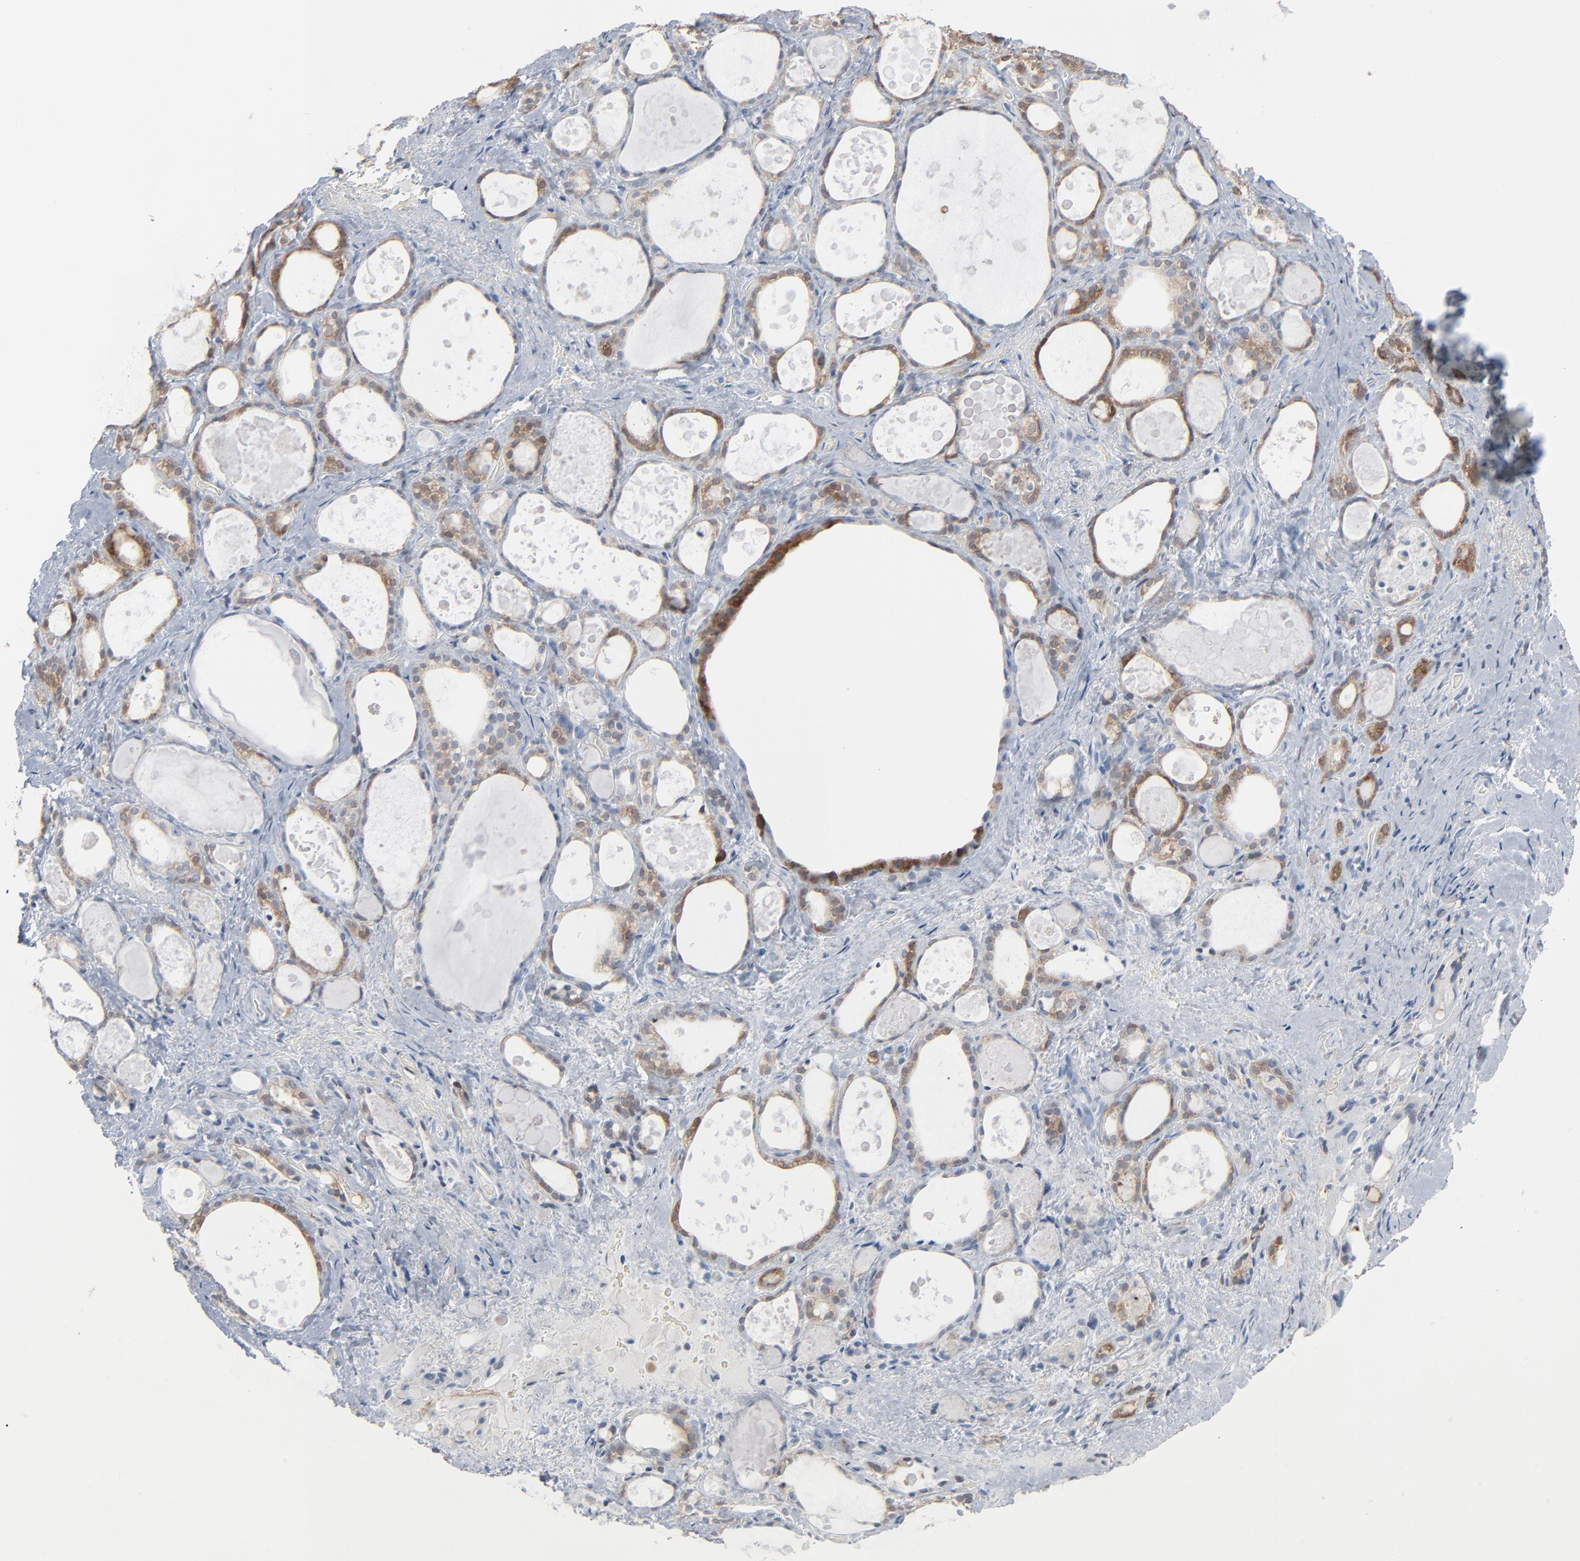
{"staining": {"intensity": "moderate", "quantity": ">75%", "location": "cytoplasmic/membranous"}, "tissue": "thyroid gland", "cell_type": "Glandular cells", "image_type": "normal", "snomed": [{"axis": "morphology", "description": "Normal tissue, NOS"}, {"axis": "topography", "description": "Thyroid gland"}], "caption": "Thyroid gland stained for a protein (brown) reveals moderate cytoplasmic/membranous positive expression in approximately >75% of glandular cells.", "gene": "PHGDH", "patient": {"sex": "female", "age": 75}}